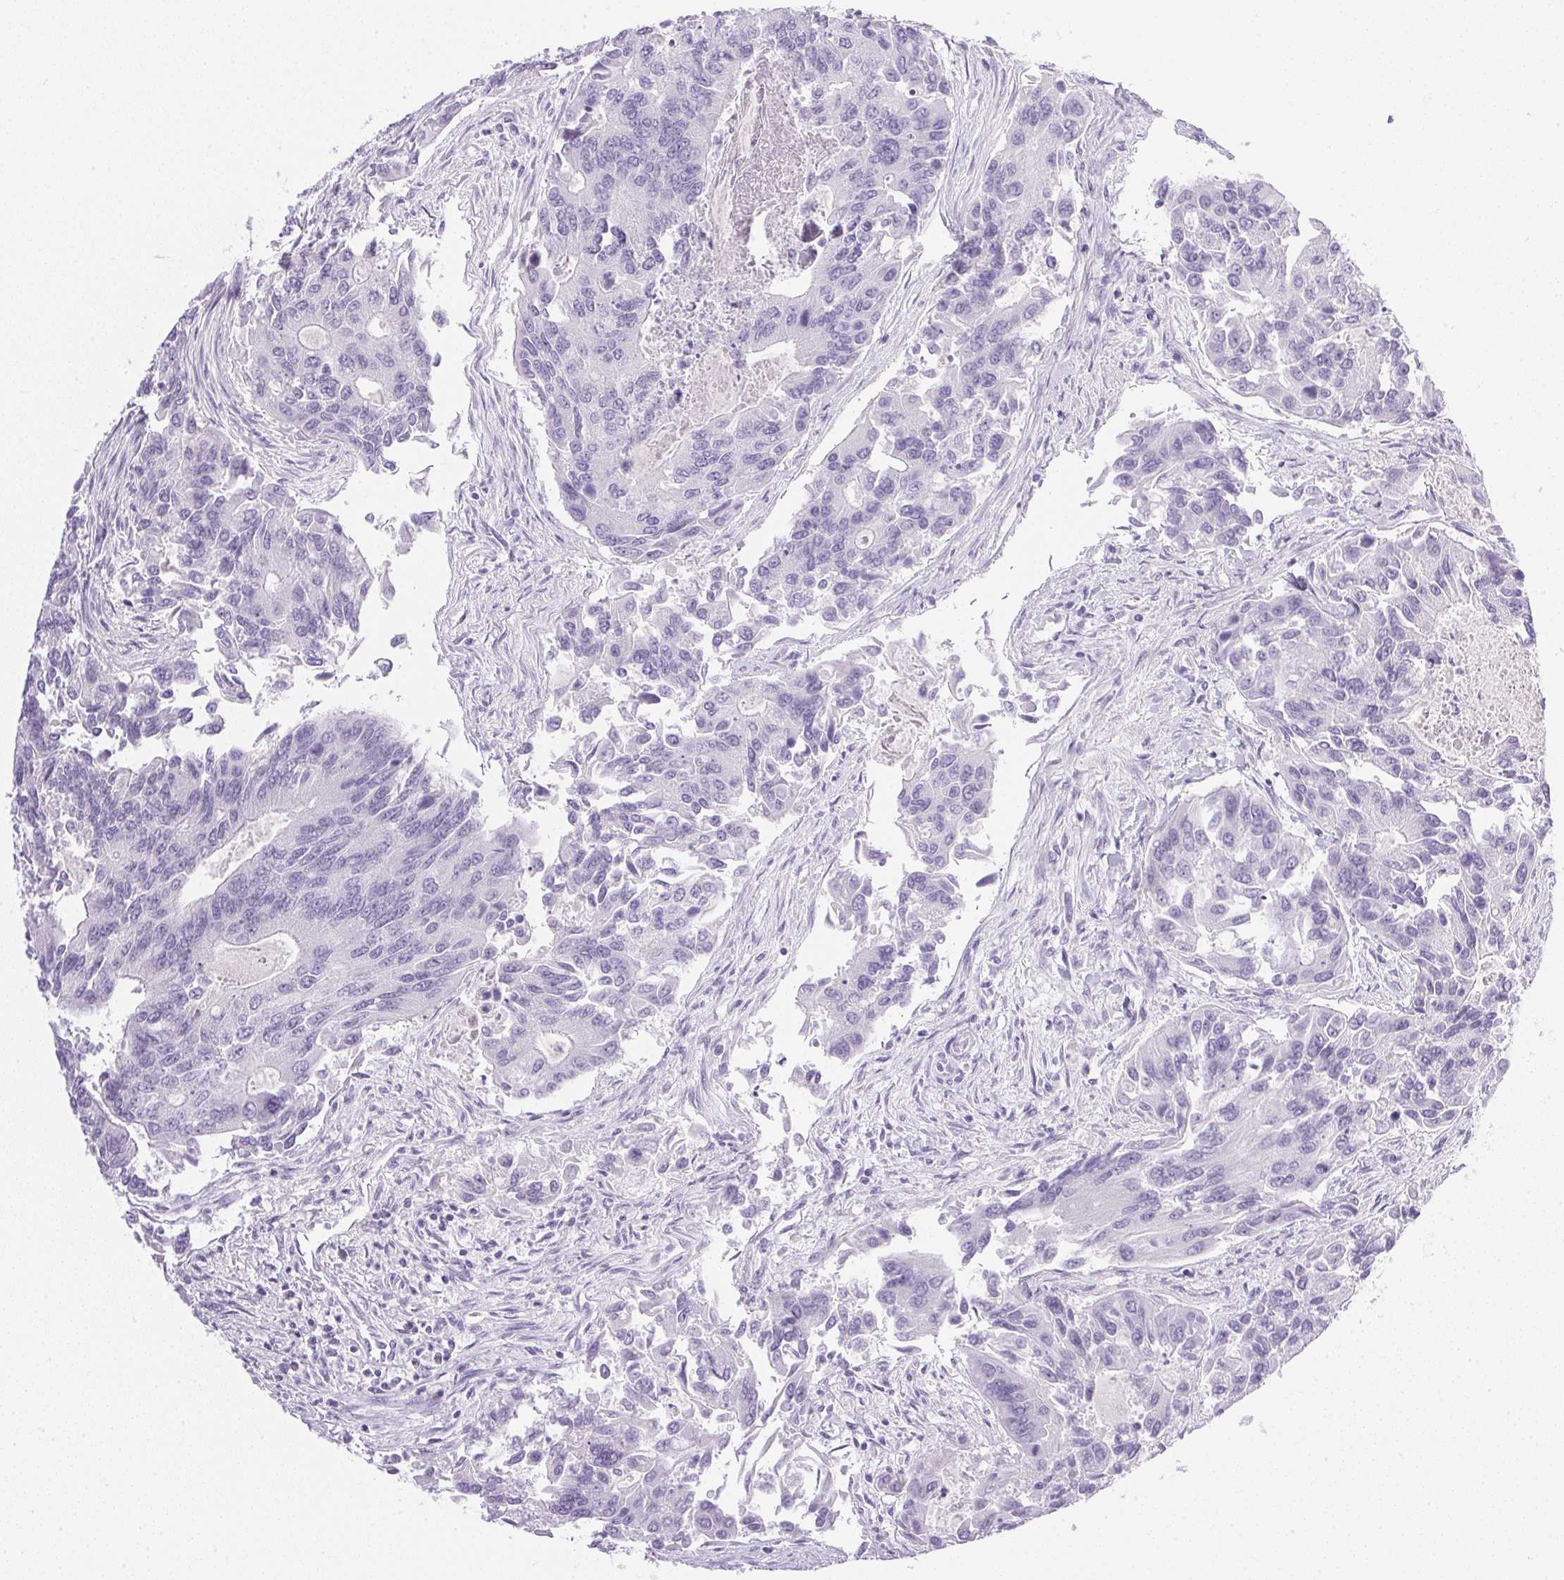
{"staining": {"intensity": "negative", "quantity": "none", "location": "none"}, "tissue": "colorectal cancer", "cell_type": "Tumor cells", "image_type": "cancer", "snomed": [{"axis": "morphology", "description": "Adenocarcinoma, NOS"}, {"axis": "topography", "description": "Colon"}], "caption": "DAB immunohistochemical staining of human colorectal cancer (adenocarcinoma) demonstrates no significant staining in tumor cells. The staining is performed using DAB brown chromogen with nuclei counter-stained in using hematoxylin.", "gene": "CPB1", "patient": {"sex": "female", "age": 67}}